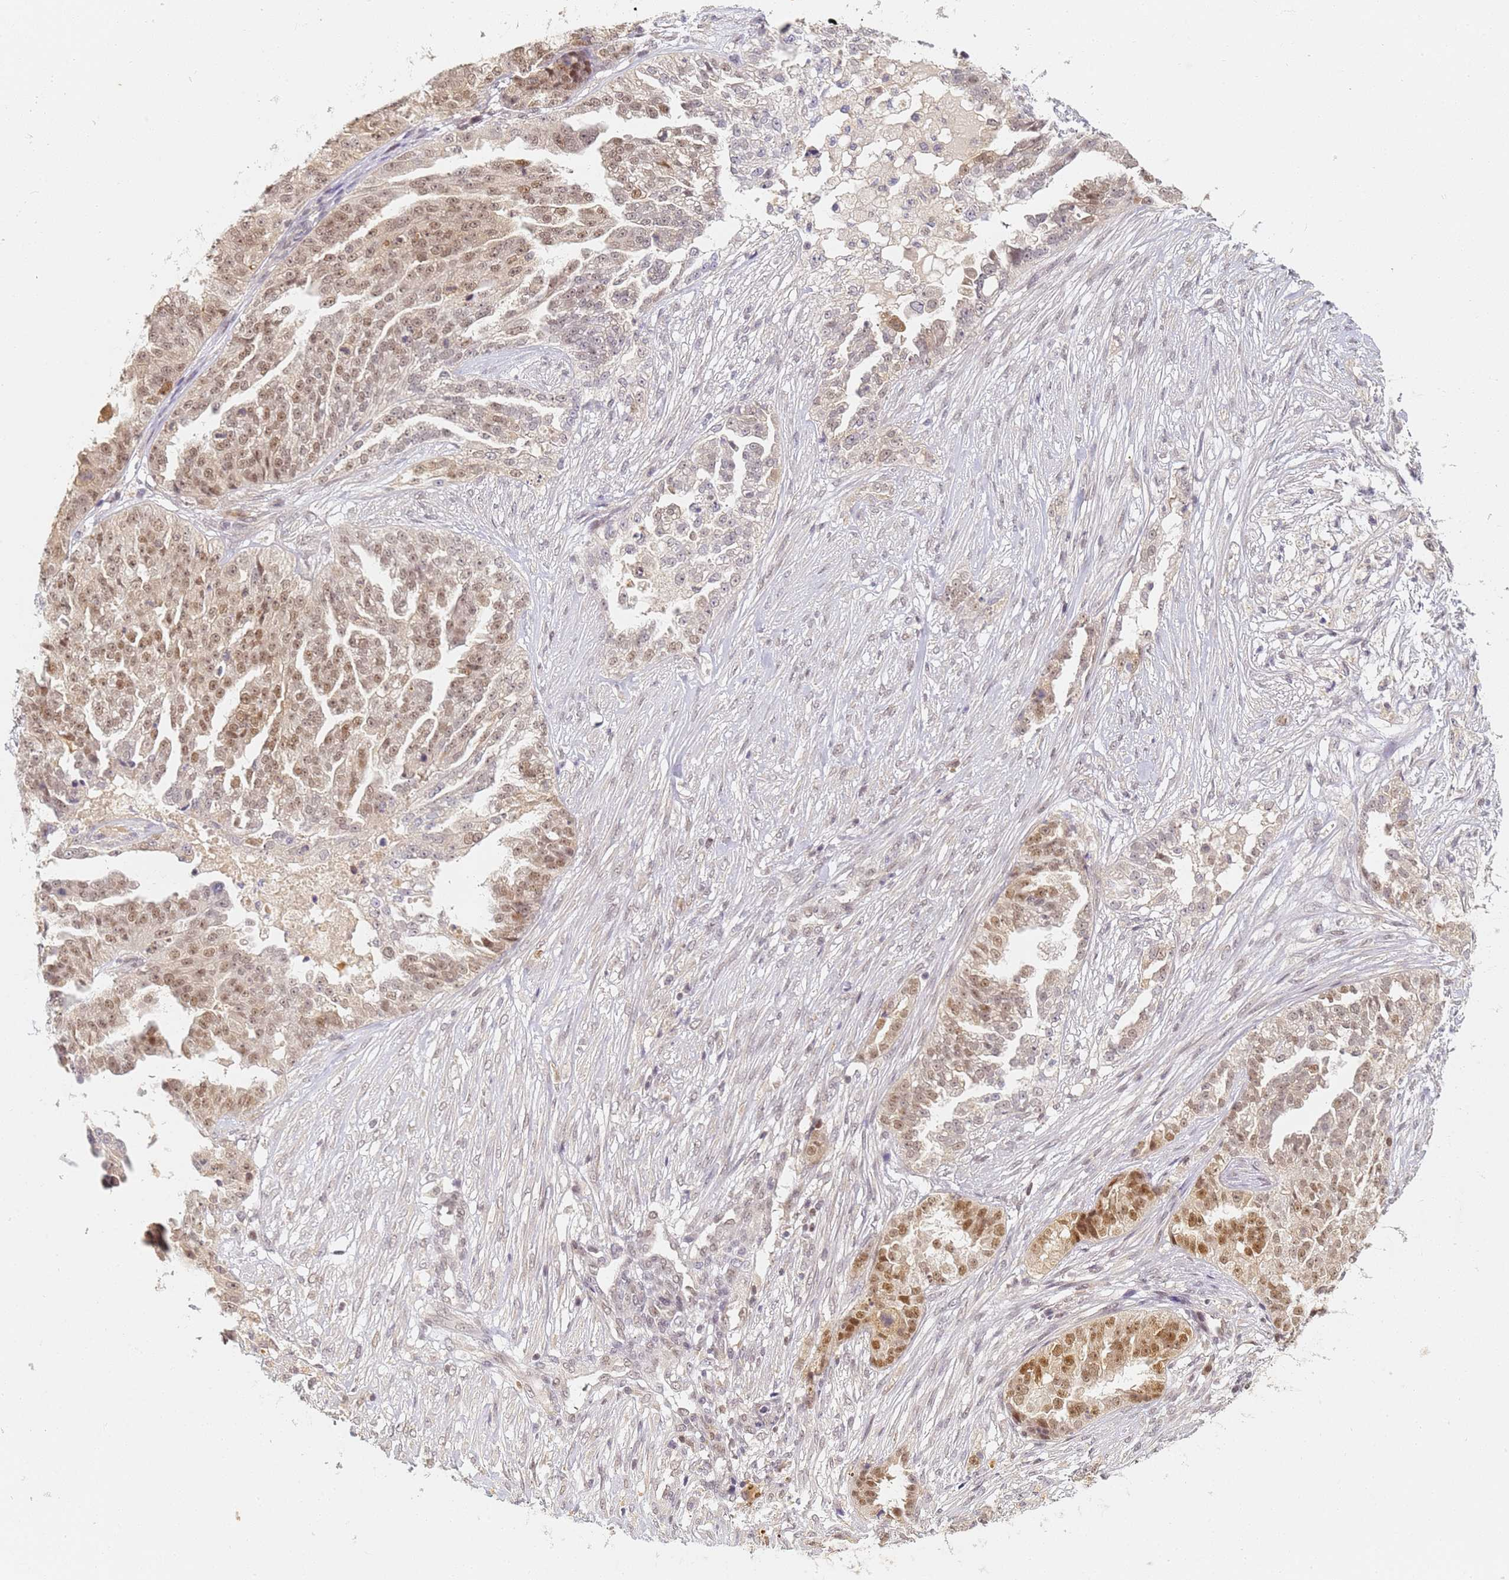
{"staining": {"intensity": "moderate", "quantity": "25%-75%", "location": "nuclear"}, "tissue": "ovarian cancer", "cell_type": "Tumor cells", "image_type": "cancer", "snomed": [{"axis": "morphology", "description": "Cystadenocarcinoma, serous, NOS"}, {"axis": "topography", "description": "Ovary"}], "caption": "Immunohistochemical staining of ovarian cancer (serous cystadenocarcinoma) reveals medium levels of moderate nuclear positivity in approximately 25%-75% of tumor cells. Immunohistochemistry (ihc) stains the protein of interest in brown and the nuclei are stained blue.", "gene": "HMCES", "patient": {"sex": "female", "age": 58}}